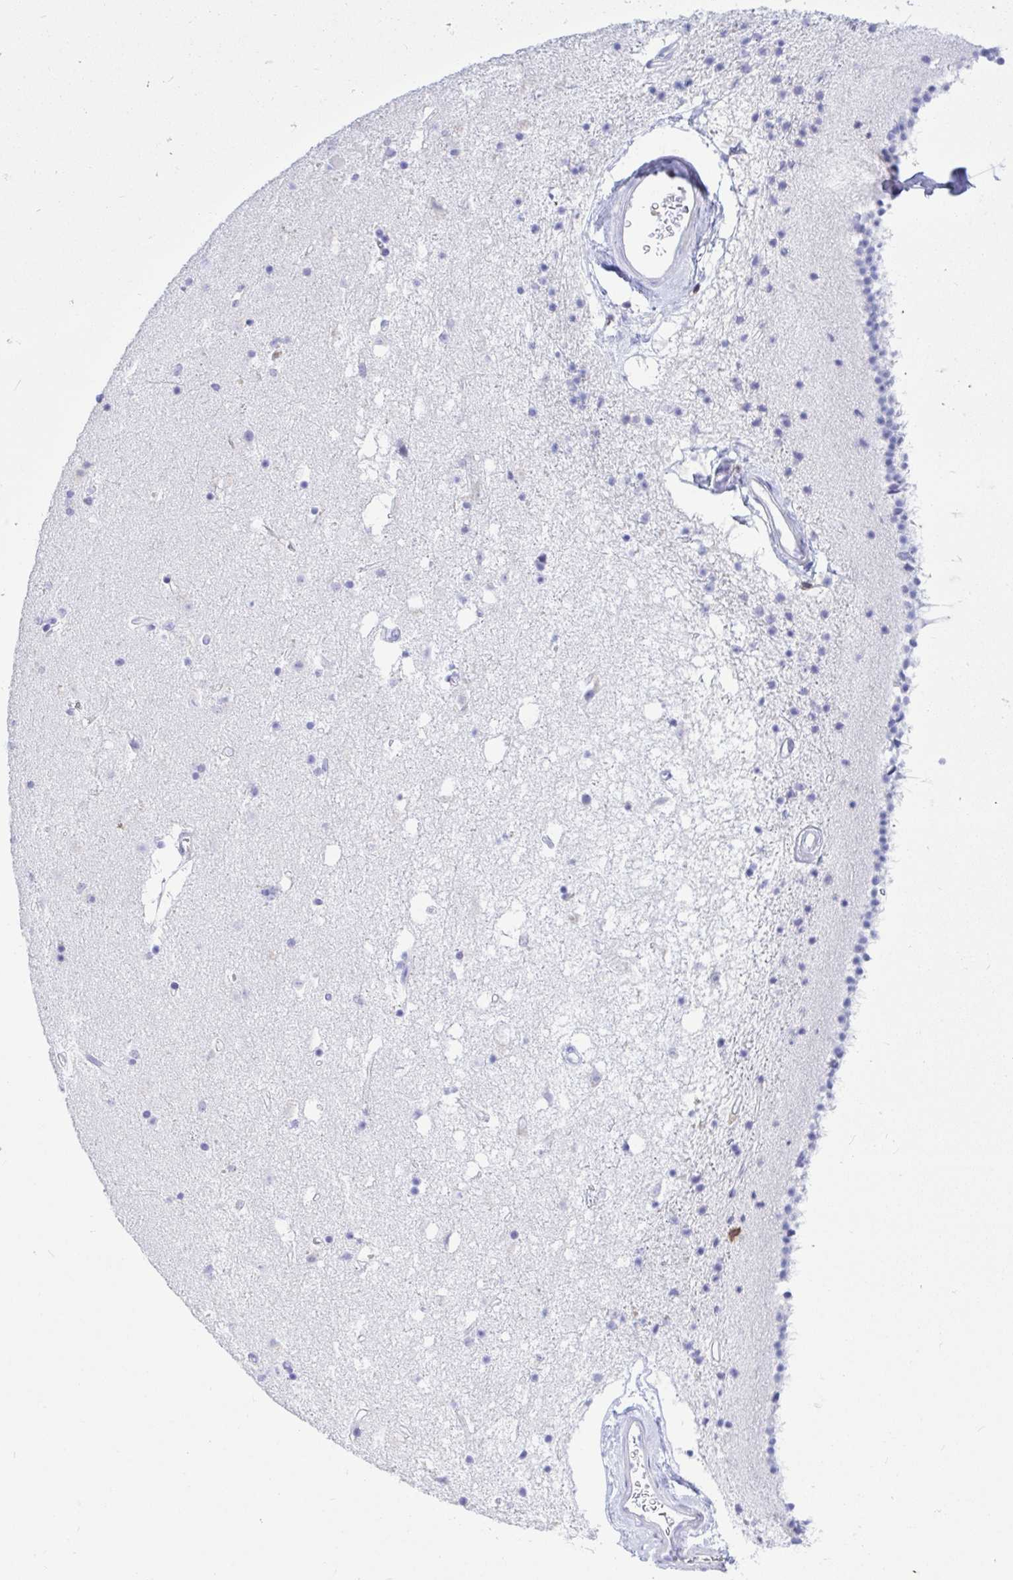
{"staining": {"intensity": "negative", "quantity": "none", "location": "none"}, "tissue": "caudate", "cell_type": "Glial cells", "image_type": "normal", "snomed": [{"axis": "morphology", "description": "Normal tissue, NOS"}, {"axis": "topography", "description": "Lateral ventricle wall"}], "caption": "A high-resolution micrograph shows immunohistochemistry (IHC) staining of unremarkable caudate, which reveals no significant expression in glial cells. (DAB (3,3'-diaminobenzidine) immunohistochemistry, high magnification).", "gene": "CD5", "patient": {"sex": "female", "age": 71}}